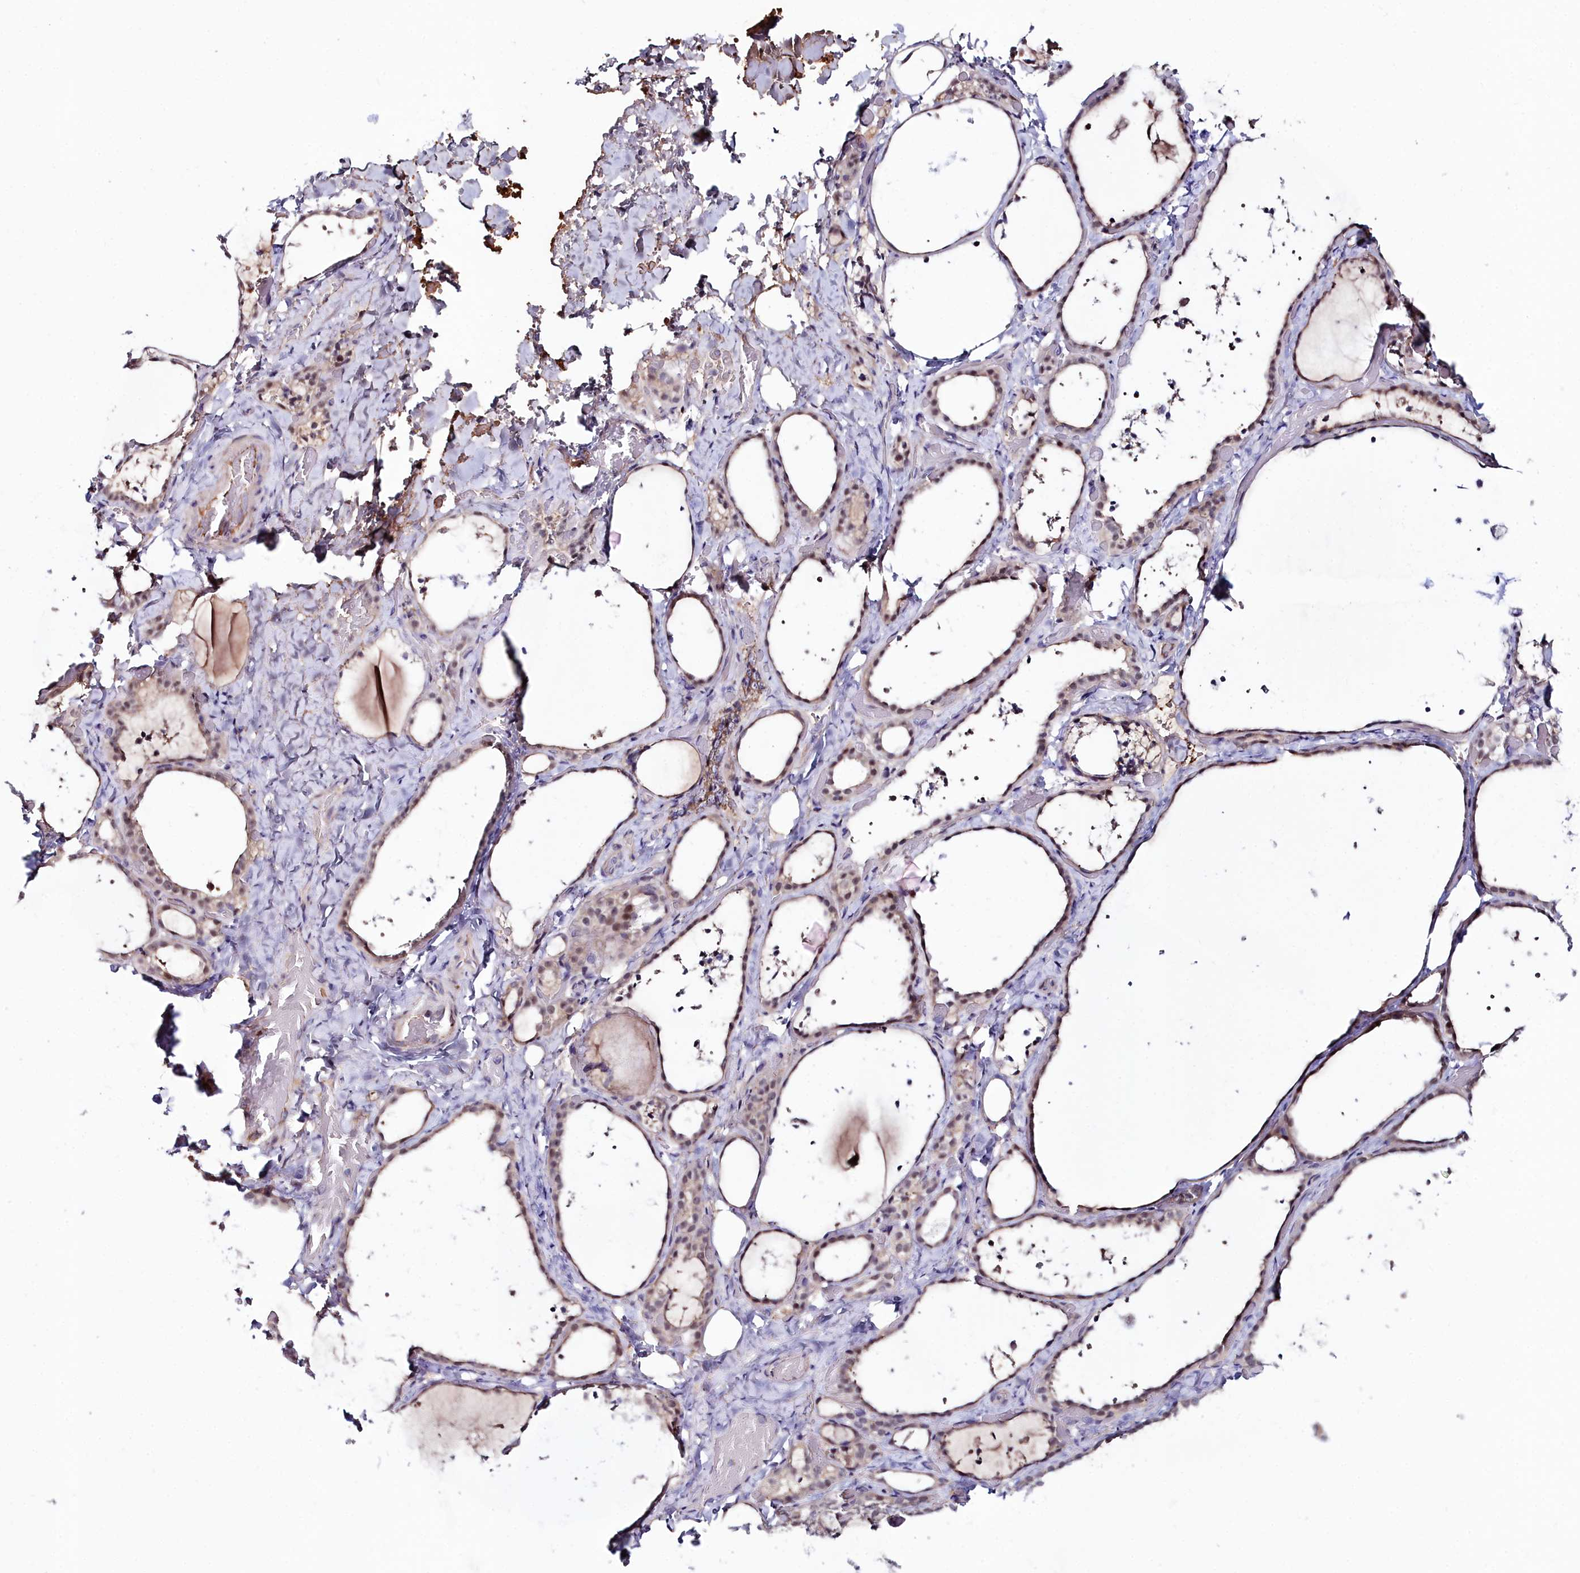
{"staining": {"intensity": "moderate", "quantity": "25%-75%", "location": "nuclear"}, "tissue": "thyroid gland", "cell_type": "Glandular cells", "image_type": "normal", "snomed": [{"axis": "morphology", "description": "Normal tissue, NOS"}, {"axis": "topography", "description": "Thyroid gland"}], "caption": "Protein staining of unremarkable thyroid gland exhibits moderate nuclear expression in about 25%-75% of glandular cells. Using DAB (brown) and hematoxylin (blue) stains, captured at high magnification using brightfield microscopy.", "gene": "KCTD18", "patient": {"sex": "female", "age": 44}}